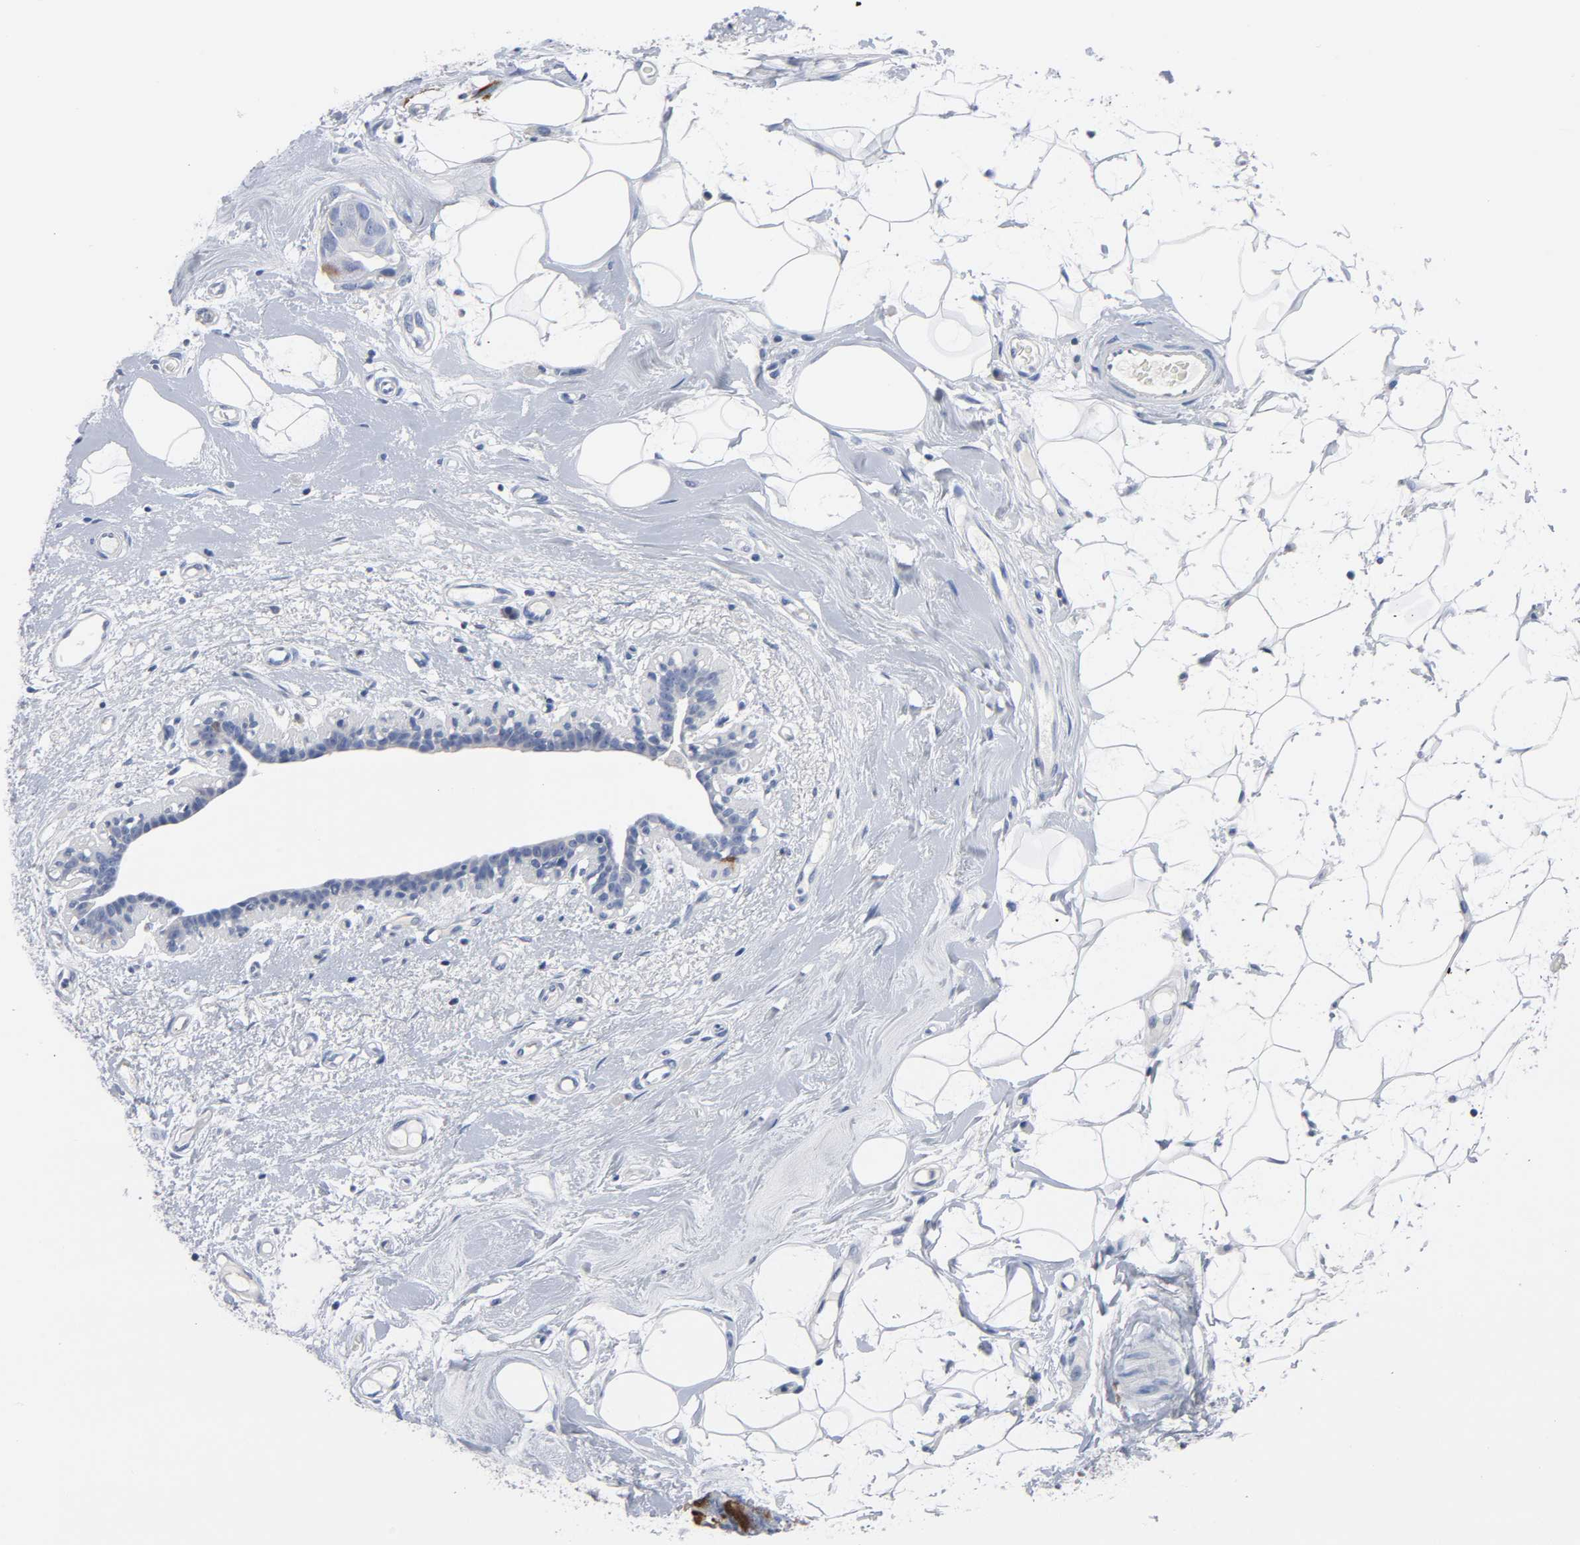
{"staining": {"intensity": "strong", "quantity": "<25%", "location": "nuclear"}, "tissue": "breast cancer", "cell_type": "Tumor cells", "image_type": "cancer", "snomed": [{"axis": "morphology", "description": "Duct carcinoma"}, {"axis": "topography", "description": "Breast"}], "caption": "Breast cancer (invasive ductal carcinoma) stained with a protein marker shows strong staining in tumor cells.", "gene": "CDC20", "patient": {"sex": "female", "age": 40}}